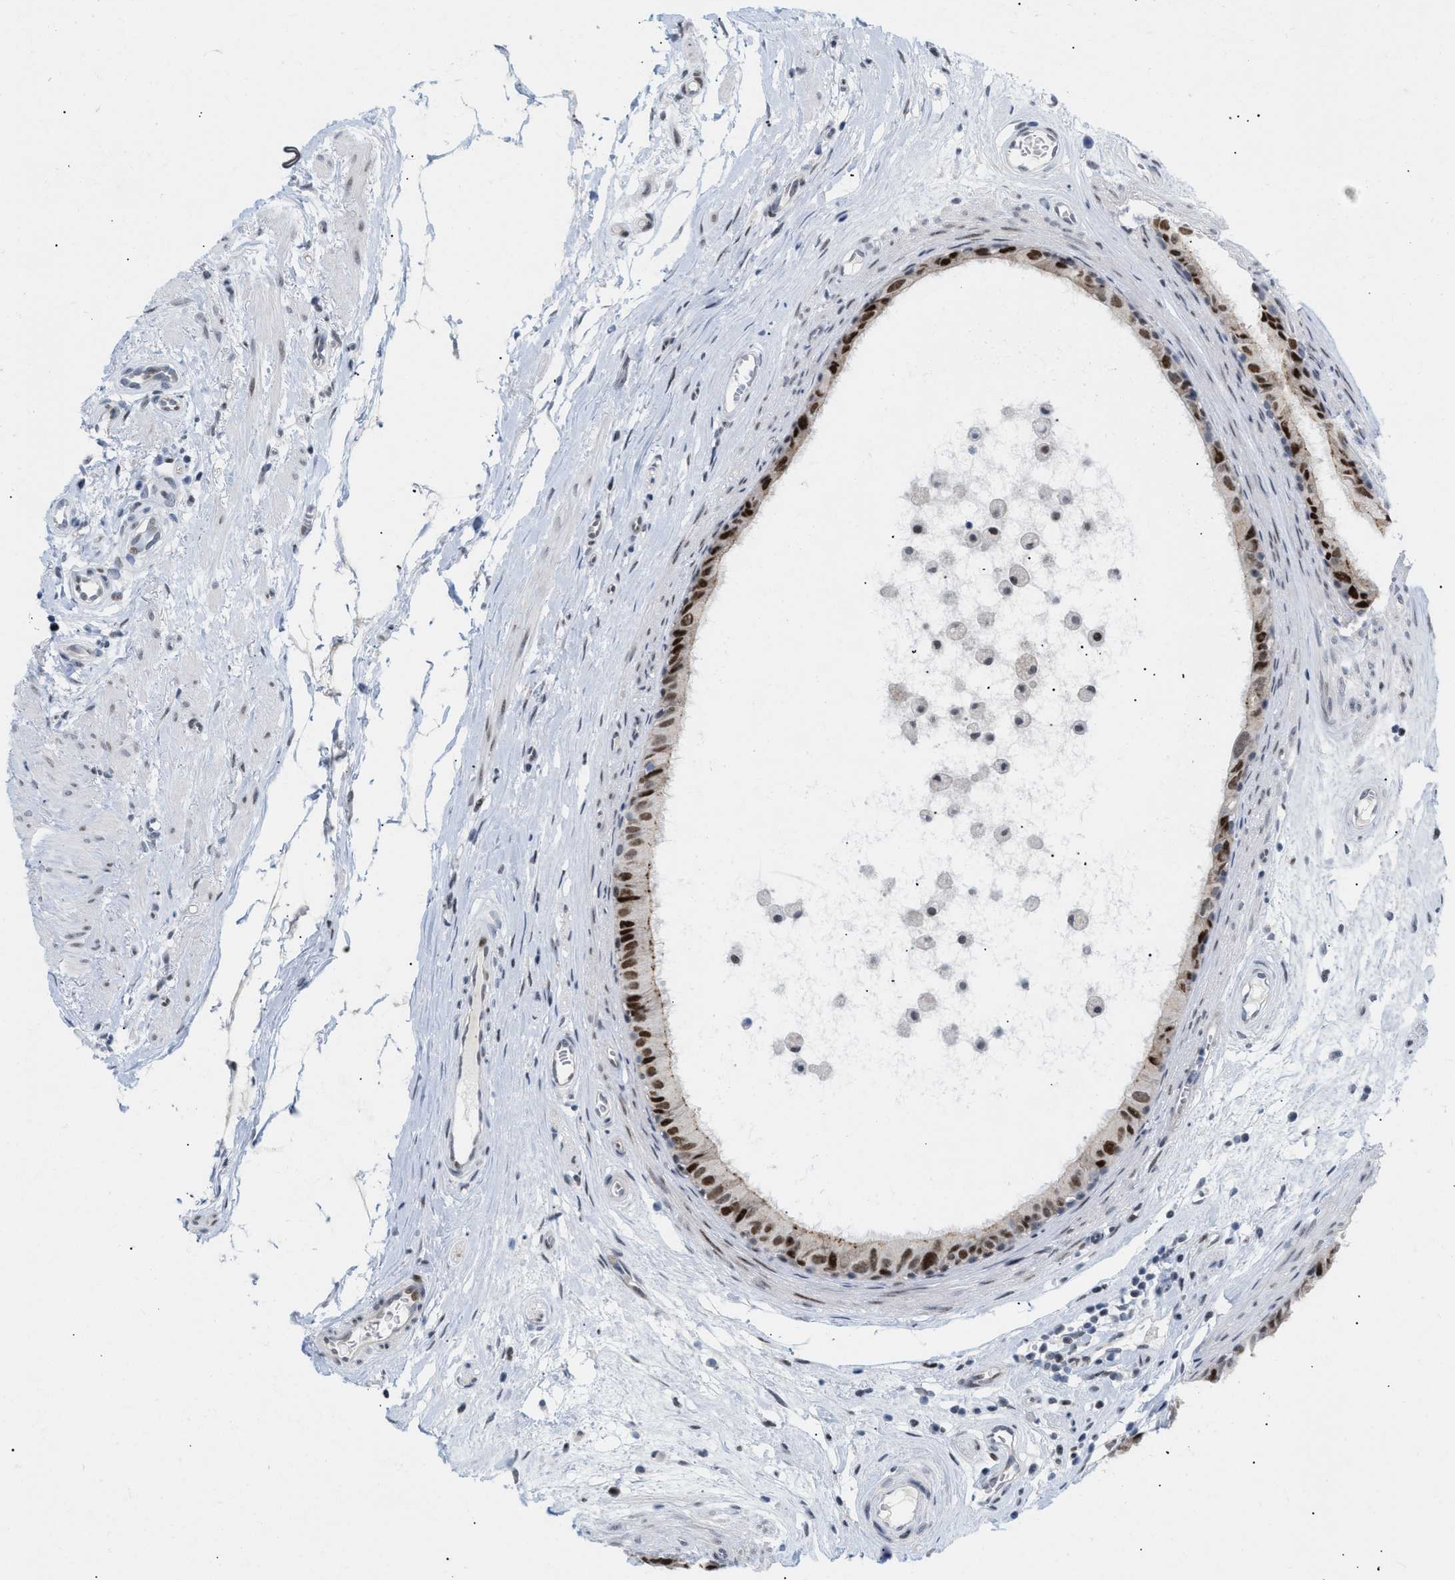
{"staining": {"intensity": "strong", "quantity": "25%-75%", "location": "nuclear"}, "tissue": "epididymis", "cell_type": "Glandular cells", "image_type": "normal", "snomed": [{"axis": "morphology", "description": "Normal tissue, NOS"}, {"axis": "morphology", "description": "Inflammation, NOS"}, {"axis": "topography", "description": "Epididymis"}], "caption": "A histopathology image of epididymis stained for a protein demonstrates strong nuclear brown staining in glandular cells.", "gene": "PPARD", "patient": {"sex": "male", "age": 85}}